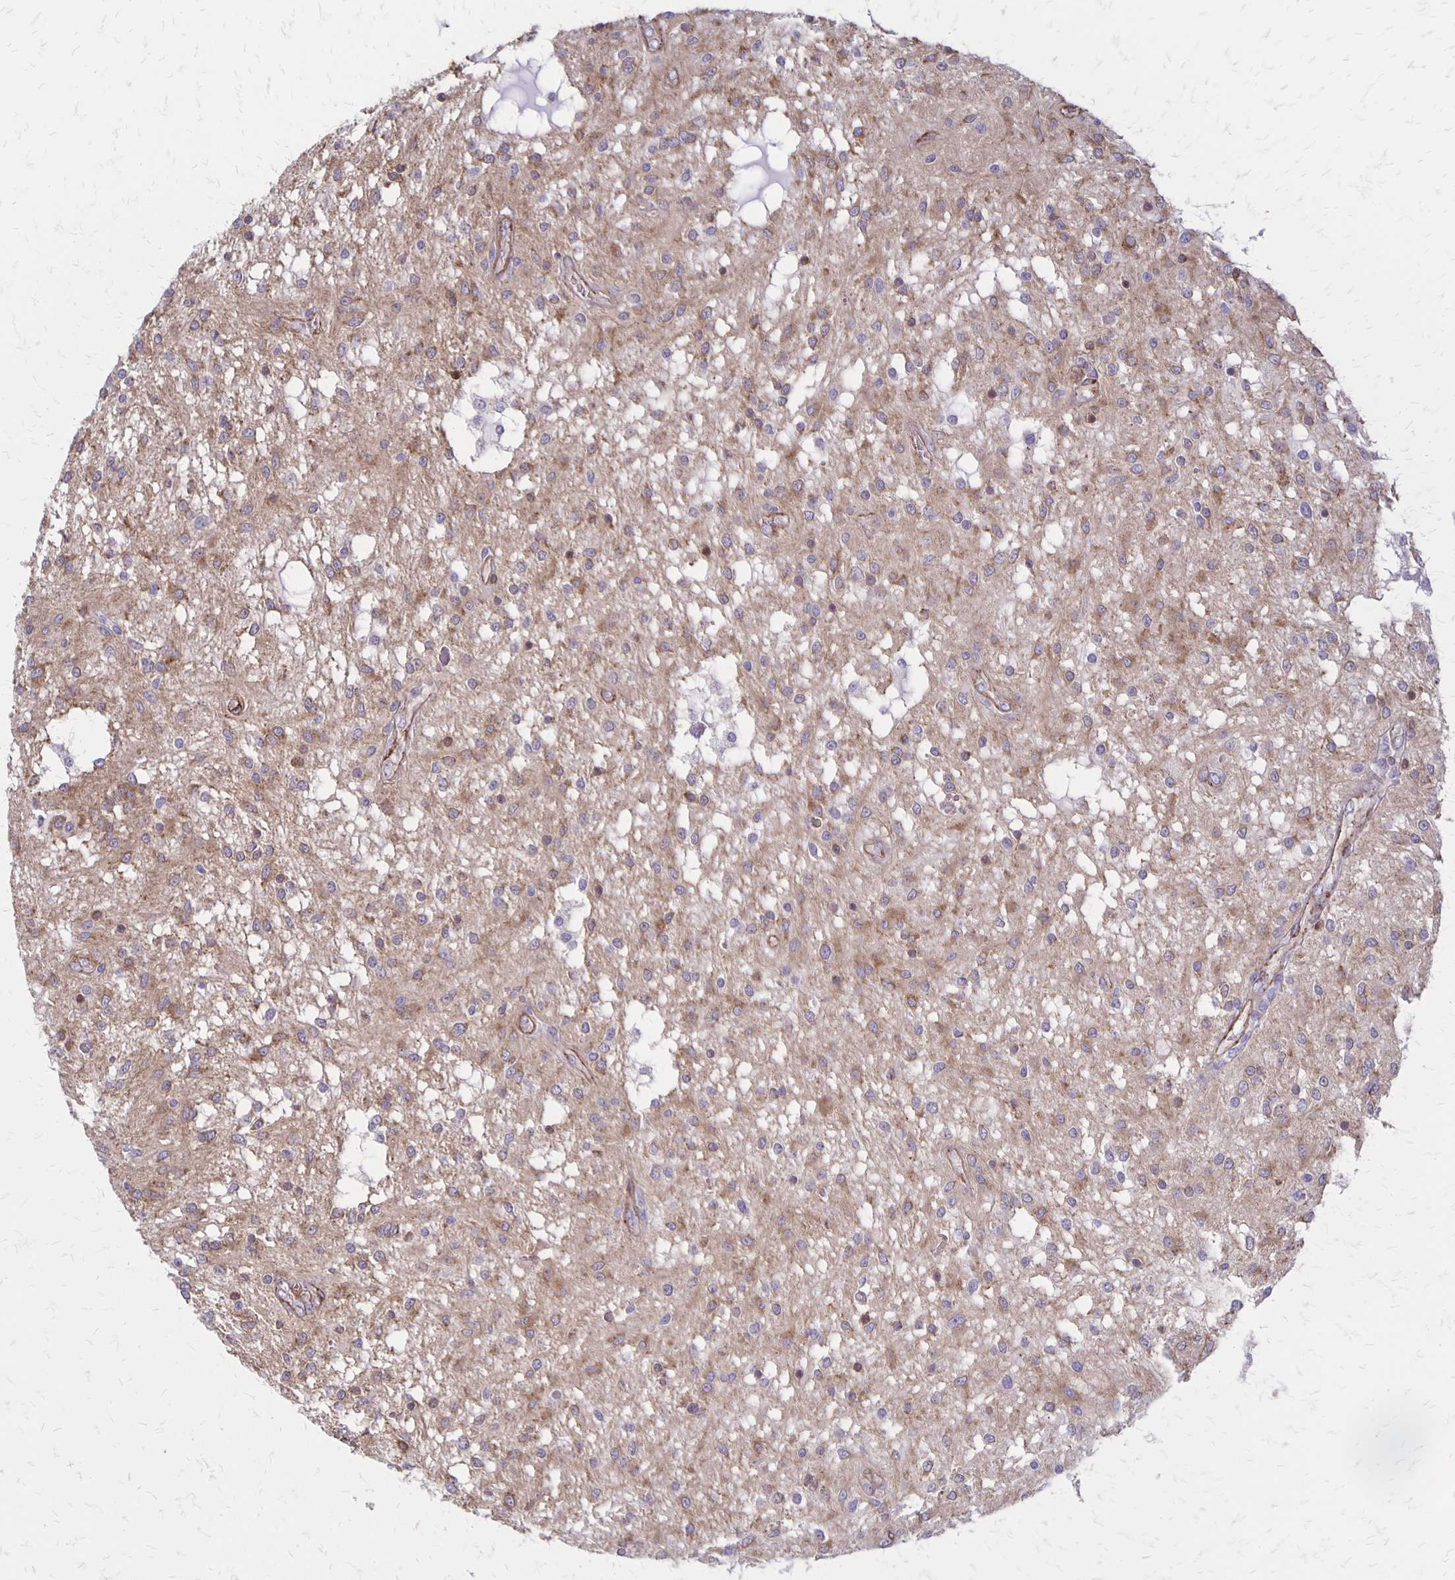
{"staining": {"intensity": "weak", "quantity": "<25%", "location": "cytoplasmic/membranous"}, "tissue": "glioma", "cell_type": "Tumor cells", "image_type": "cancer", "snomed": [{"axis": "morphology", "description": "Glioma, malignant, Low grade"}, {"axis": "topography", "description": "Cerebellum"}], "caption": "Protein analysis of glioma demonstrates no significant staining in tumor cells.", "gene": "SEPTIN5", "patient": {"sex": "female", "age": 14}}